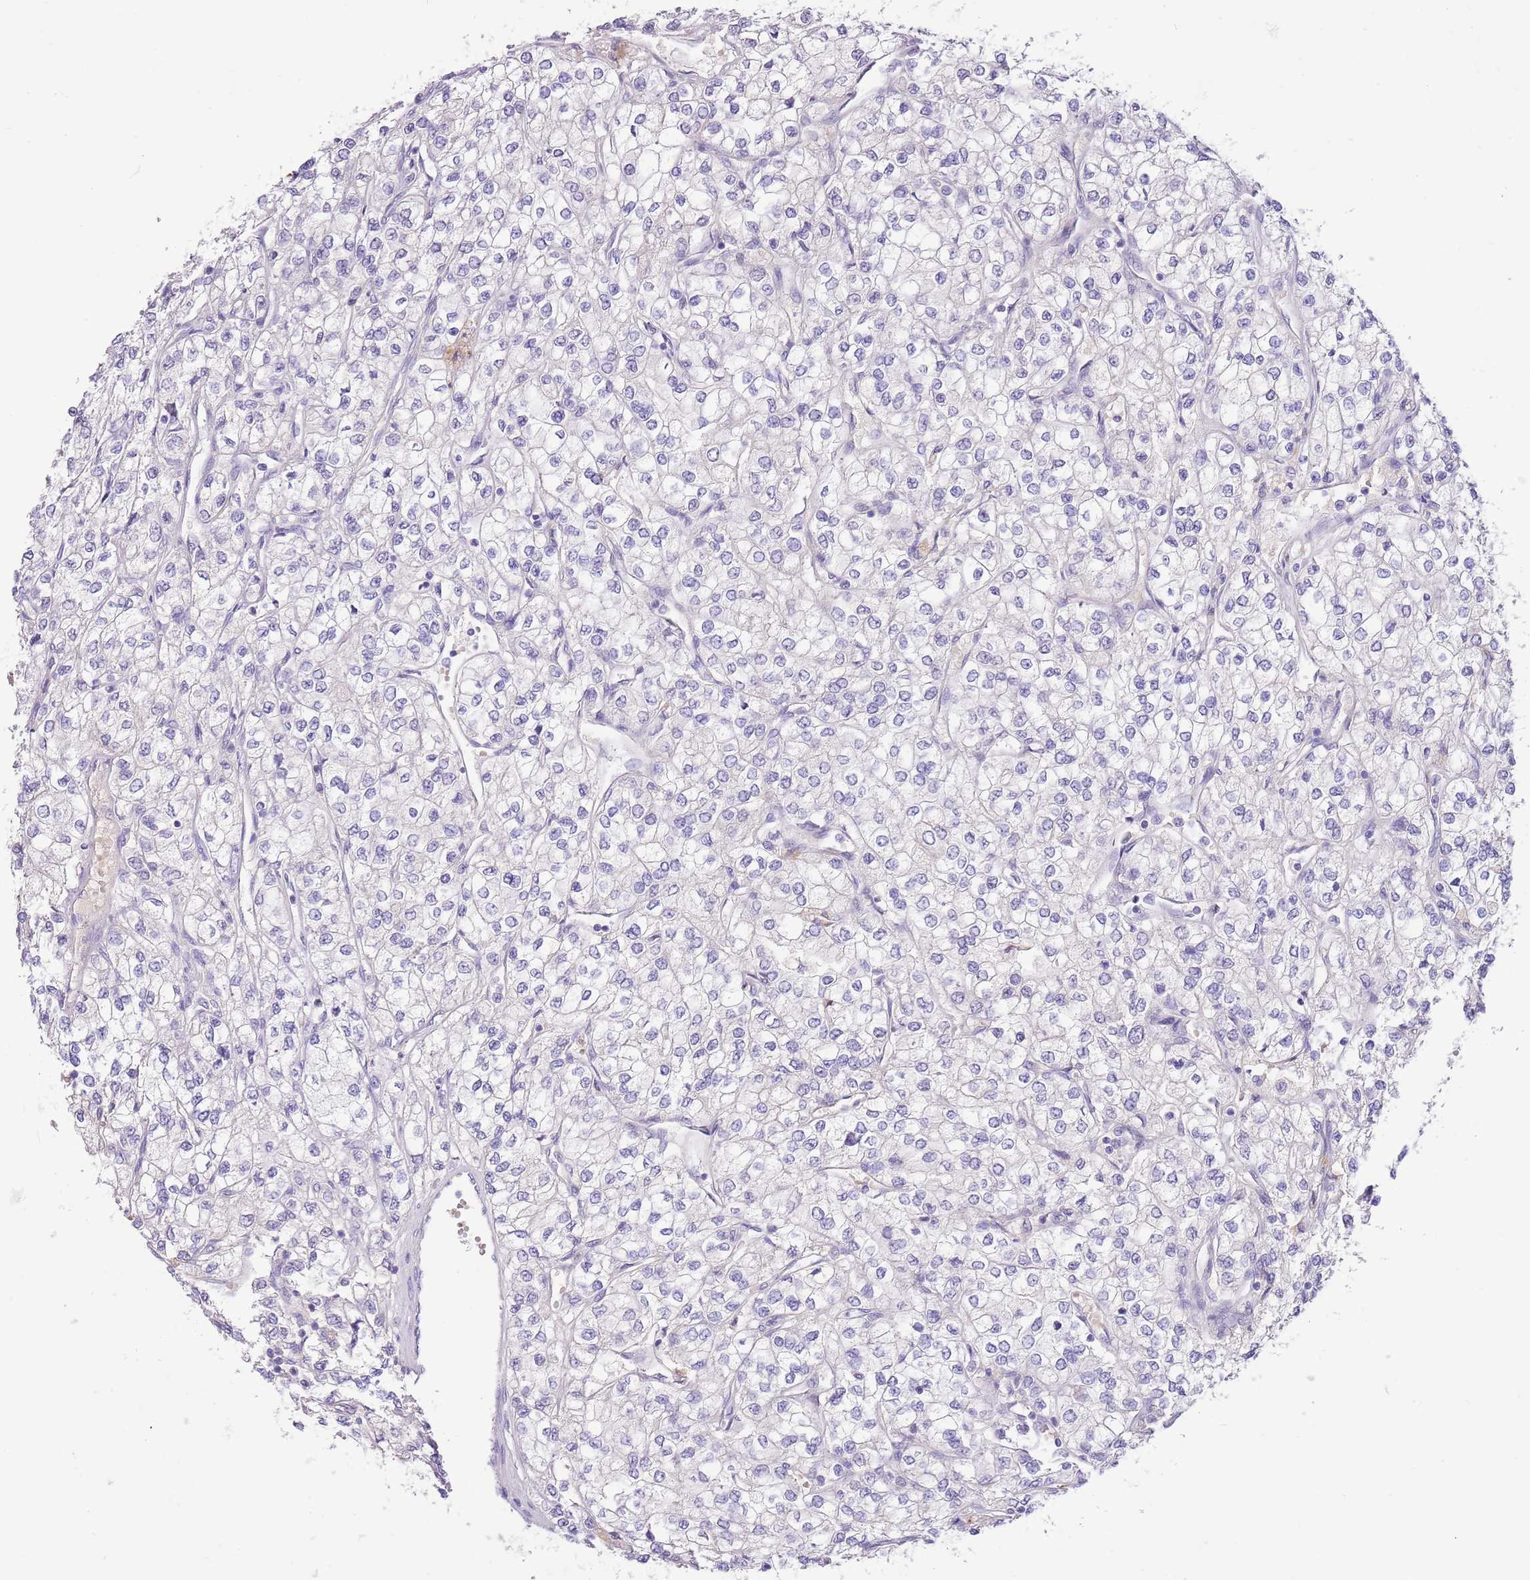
{"staining": {"intensity": "negative", "quantity": "none", "location": "none"}, "tissue": "renal cancer", "cell_type": "Tumor cells", "image_type": "cancer", "snomed": [{"axis": "morphology", "description": "Adenocarcinoma, NOS"}, {"axis": "topography", "description": "Kidney"}], "caption": "IHC photomicrograph of neoplastic tissue: human renal cancer (adenocarcinoma) stained with DAB shows no significant protein expression in tumor cells.", "gene": "TOX2", "patient": {"sex": "male", "age": 80}}